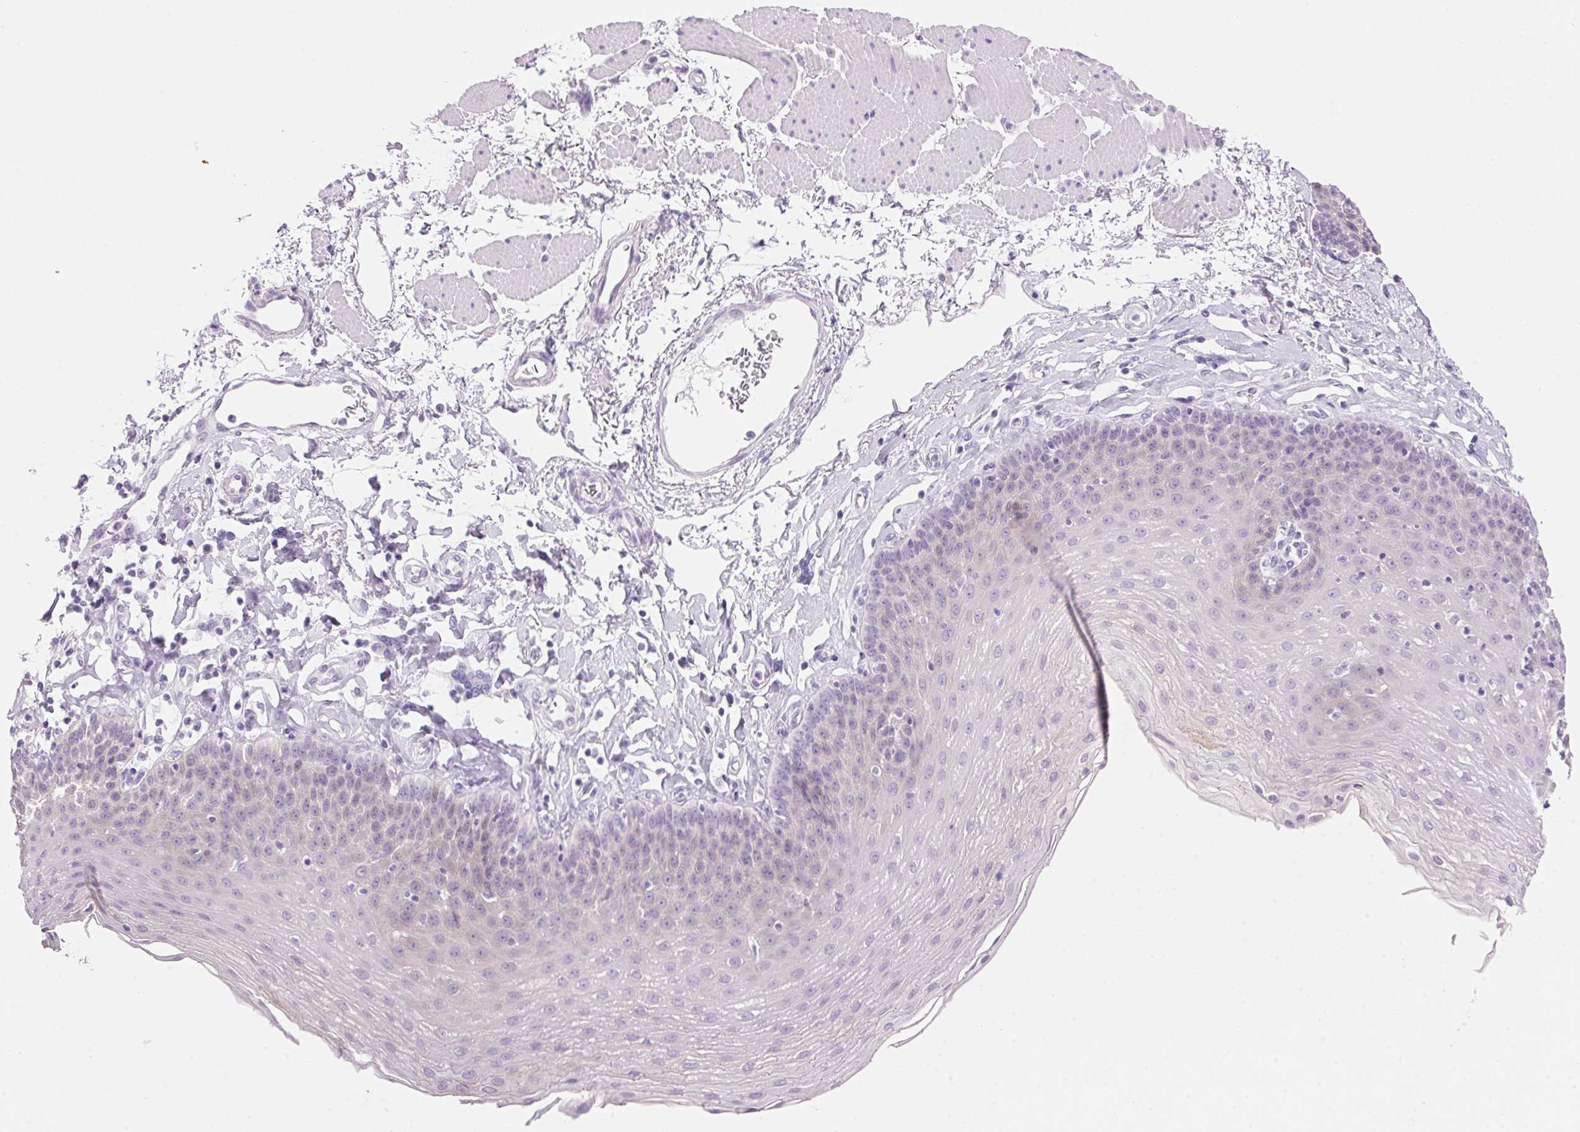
{"staining": {"intensity": "negative", "quantity": "none", "location": "none"}, "tissue": "esophagus", "cell_type": "Squamous epithelial cells", "image_type": "normal", "snomed": [{"axis": "morphology", "description": "Normal tissue, NOS"}, {"axis": "topography", "description": "Esophagus"}], "caption": "DAB immunohistochemical staining of normal esophagus exhibits no significant staining in squamous epithelial cells.", "gene": "DHCR24", "patient": {"sex": "female", "age": 81}}